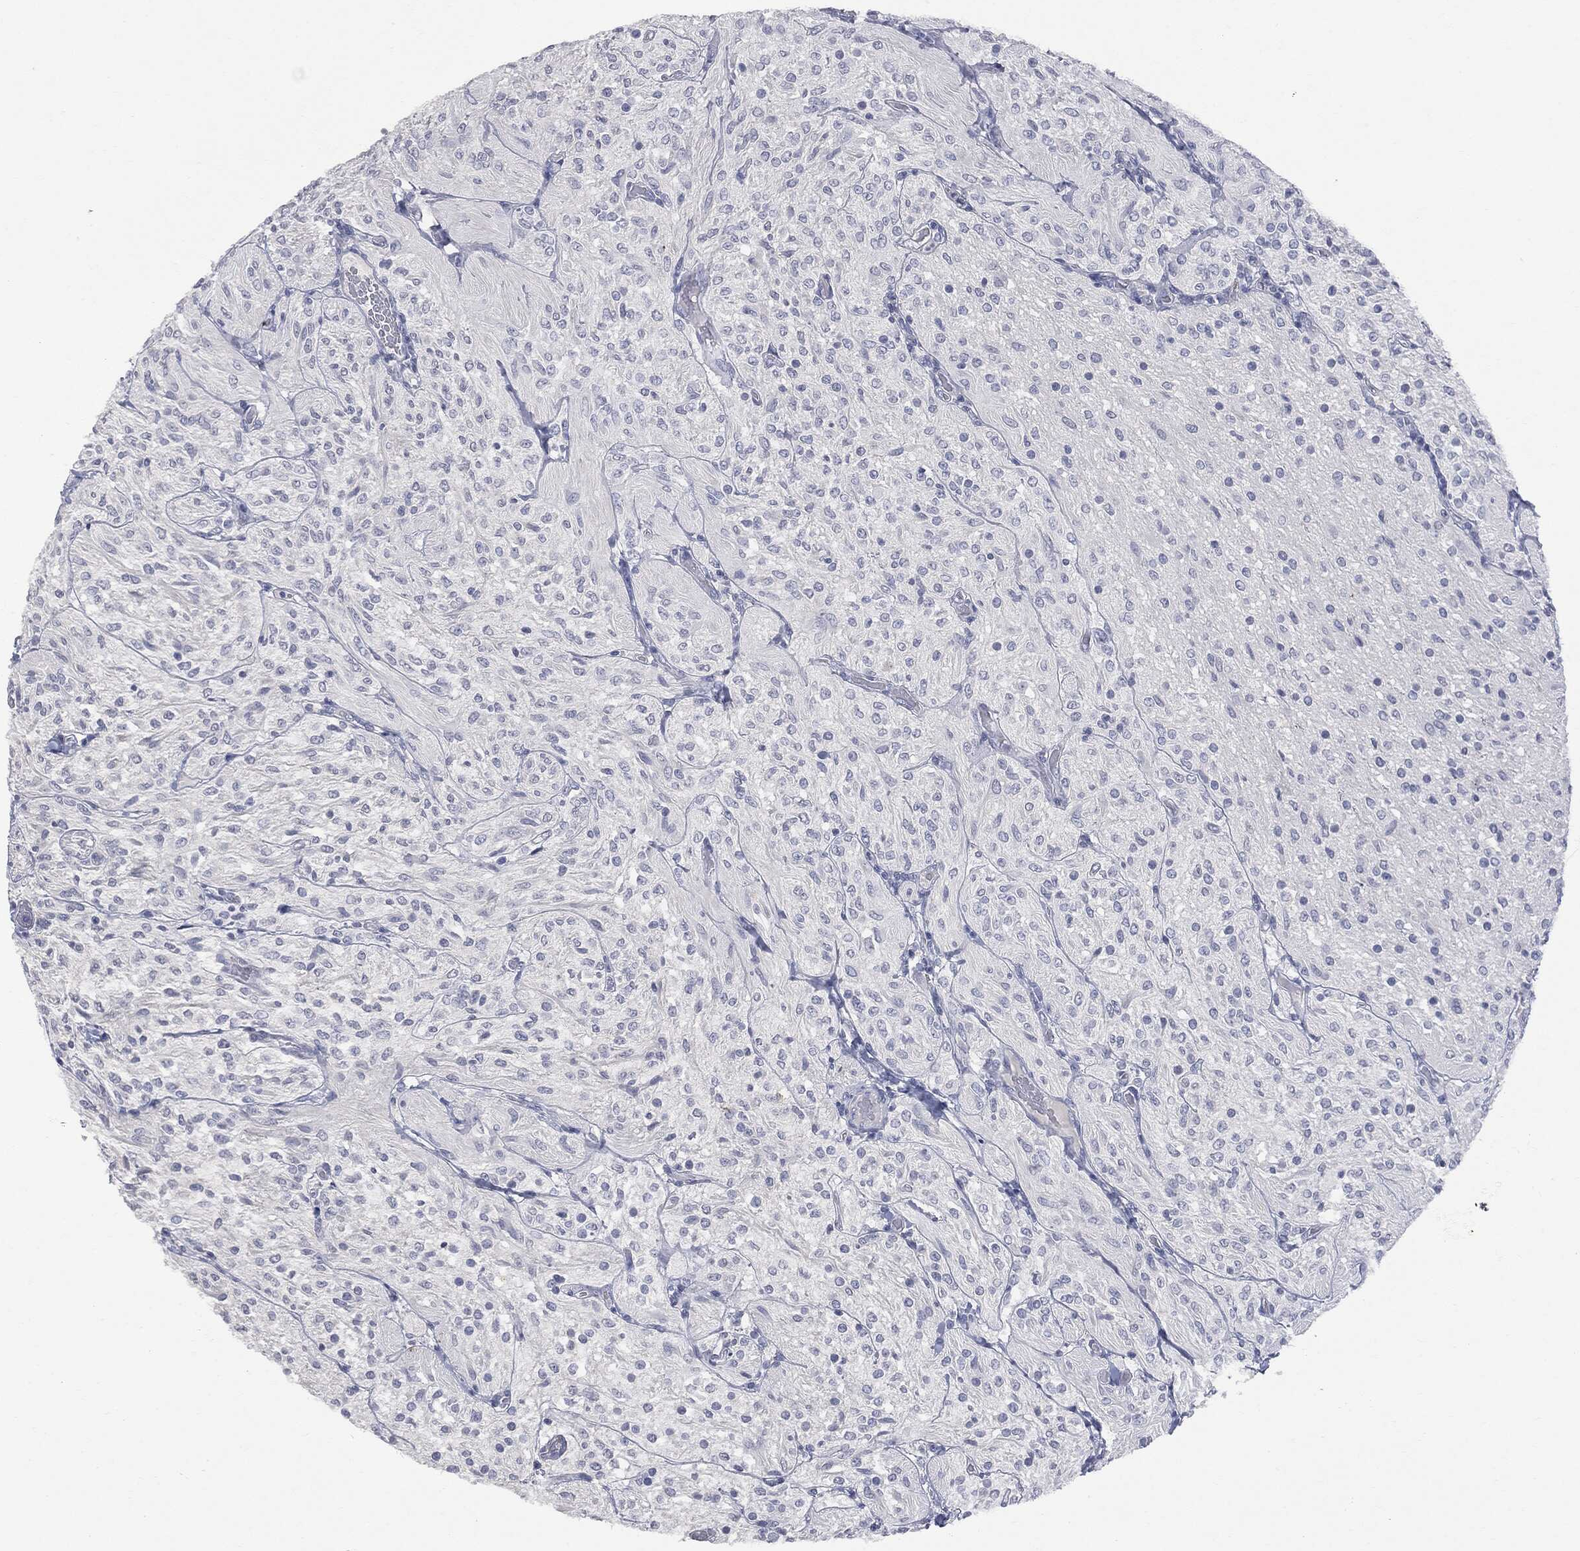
{"staining": {"intensity": "negative", "quantity": "none", "location": "none"}, "tissue": "glioma", "cell_type": "Tumor cells", "image_type": "cancer", "snomed": [{"axis": "morphology", "description": "Glioma, malignant, Low grade"}, {"axis": "topography", "description": "Brain"}], "caption": "Image shows no protein positivity in tumor cells of malignant glioma (low-grade) tissue. The staining was performed using DAB (3,3'-diaminobenzidine) to visualize the protein expression in brown, while the nuclei were stained in blue with hematoxylin (Magnification: 20x).", "gene": "UBE2C", "patient": {"sex": "male", "age": 3}}